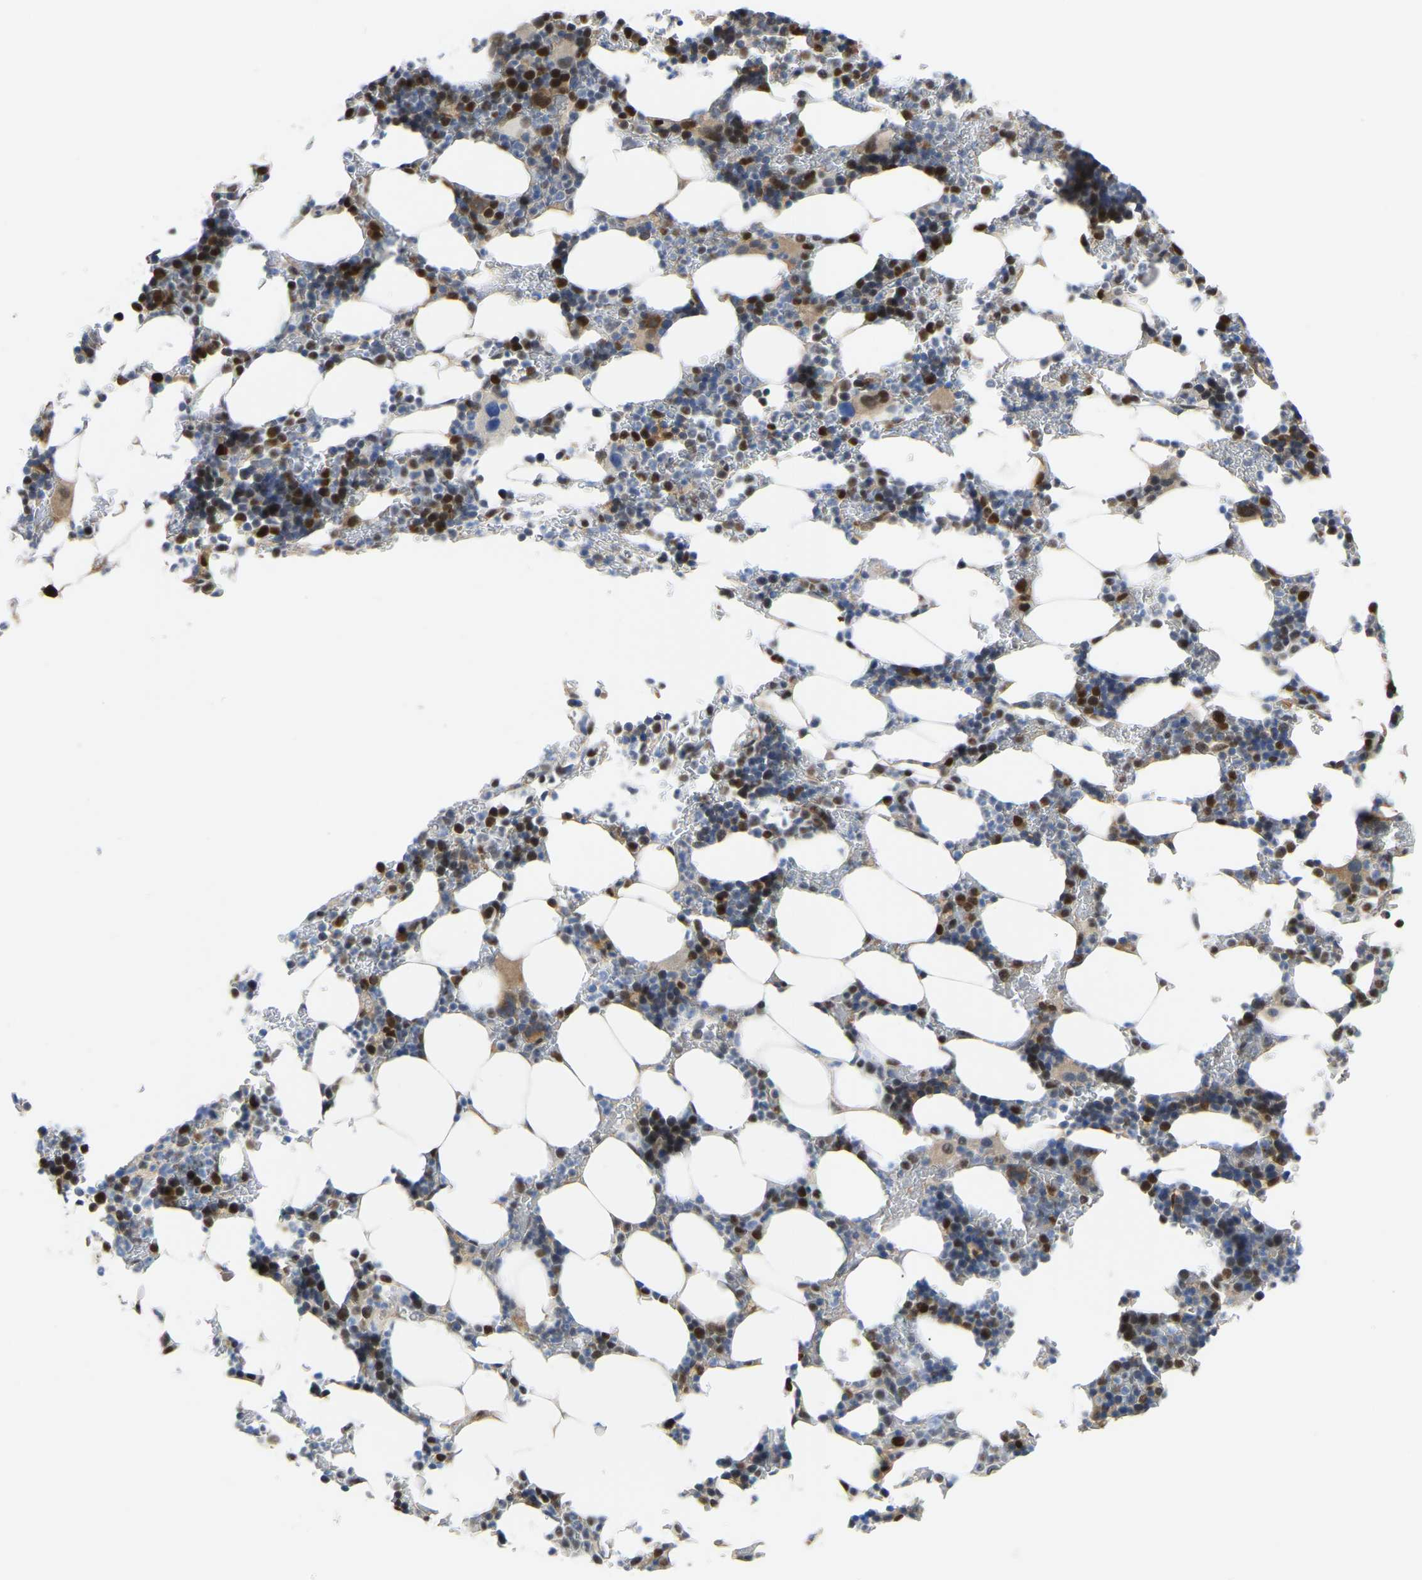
{"staining": {"intensity": "strong", "quantity": "<25%", "location": "cytoplasmic/membranous,nuclear"}, "tissue": "bone marrow", "cell_type": "Hematopoietic cells", "image_type": "normal", "snomed": [{"axis": "morphology", "description": "Normal tissue, NOS"}, {"axis": "topography", "description": "Bone marrow"}], "caption": "DAB (3,3'-diaminobenzidine) immunohistochemical staining of unremarkable bone marrow reveals strong cytoplasmic/membranous,nuclear protein staining in approximately <25% of hematopoietic cells.", "gene": "KLRG2", "patient": {"sex": "female", "age": 81}}